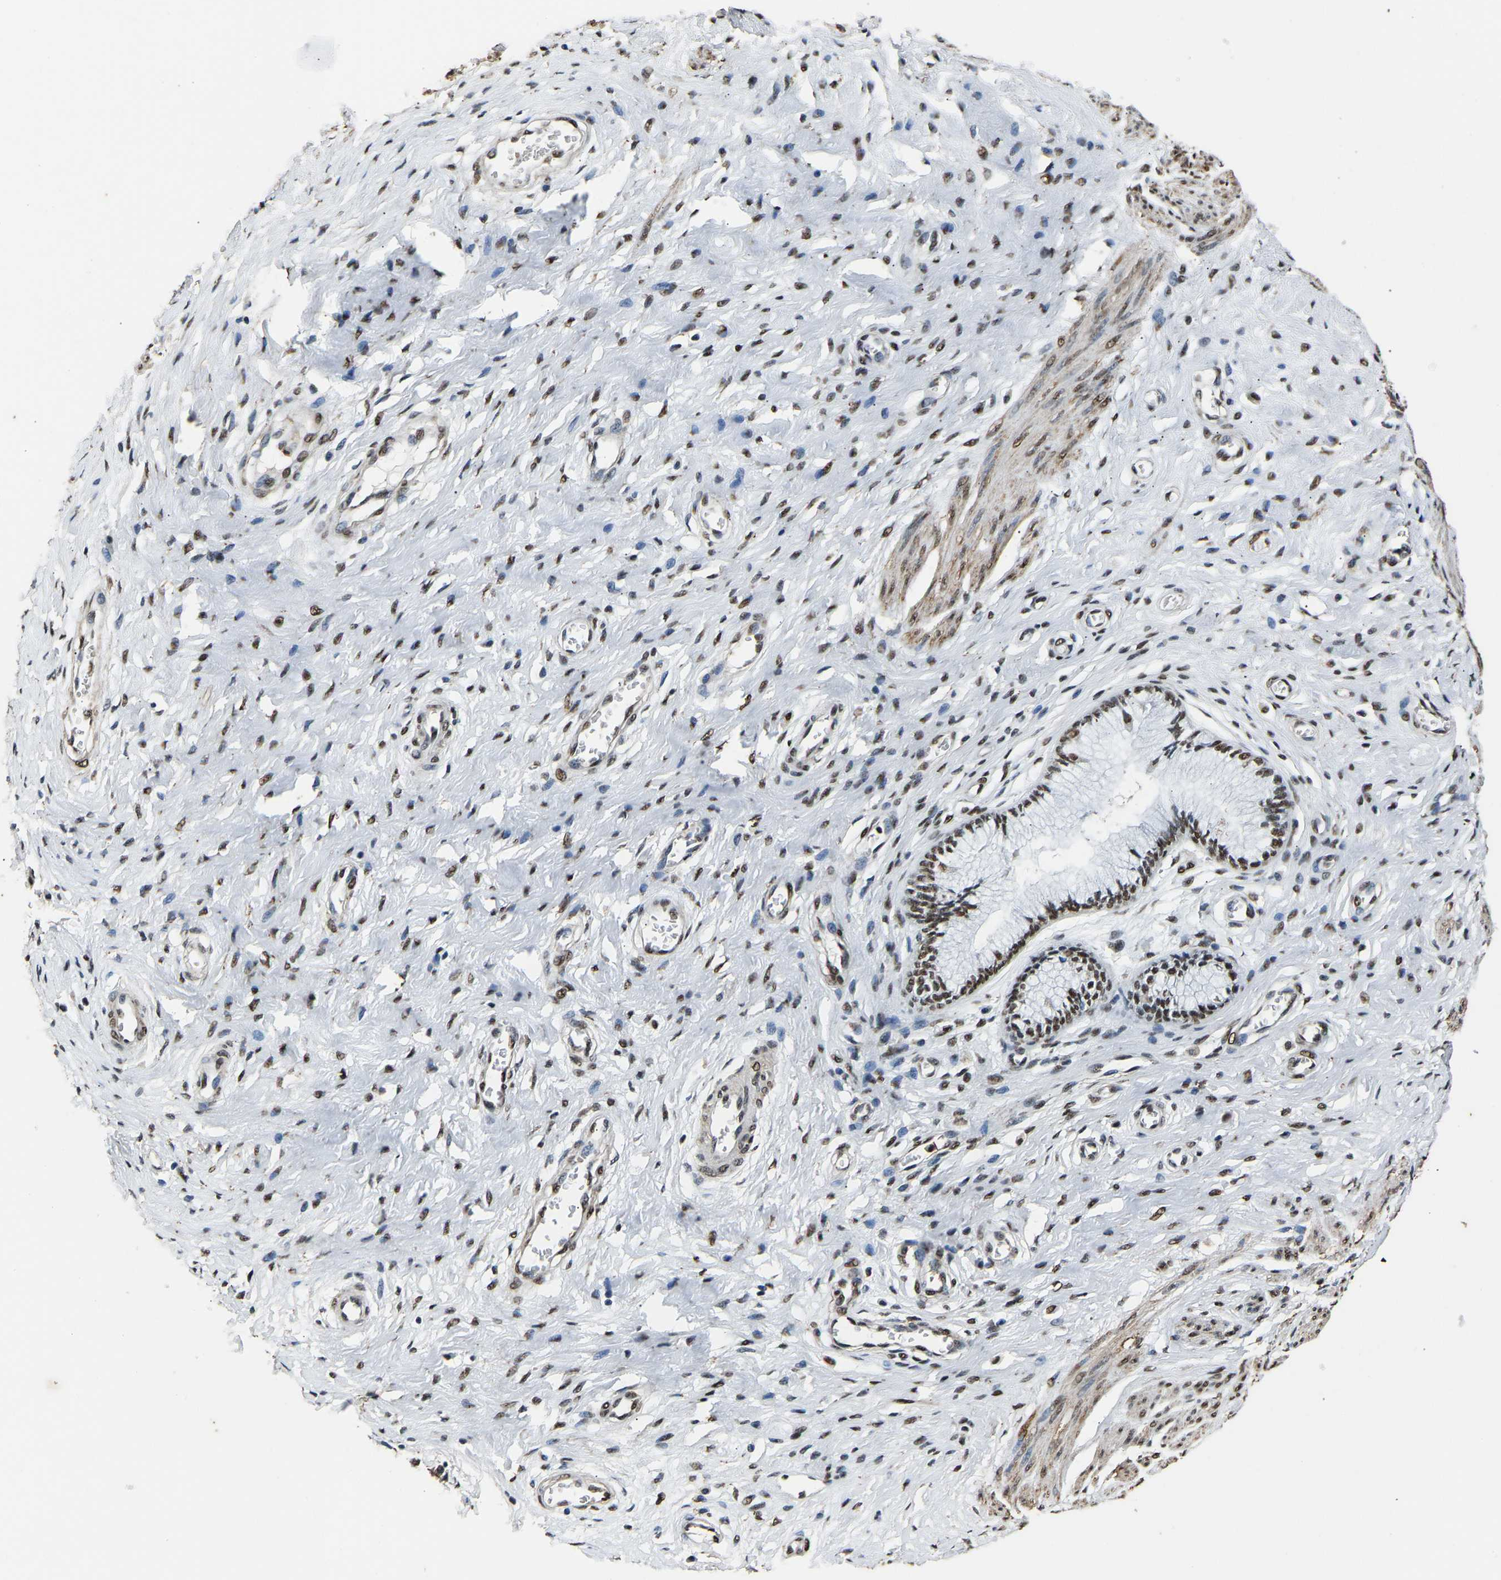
{"staining": {"intensity": "moderate", "quantity": ">75%", "location": "nuclear"}, "tissue": "cervix", "cell_type": "Glandular cells", "image_type": "normal", "snomed": [{"axis": "morphology", "description": "Normal tissue, NOS"}, {"axis": "topography", "description": "Cervix"}], "caption": "High-power microscopy captured an immunohistochemistry (IHC) micrograph of normal cervix, revealing moderate nuclear staining in about >75% of glandular cells. The protein is shown in brown color, while the nuclei are stained blue.", "gene": "SAFB", "patient": {"sex": "female", "age": 55}}